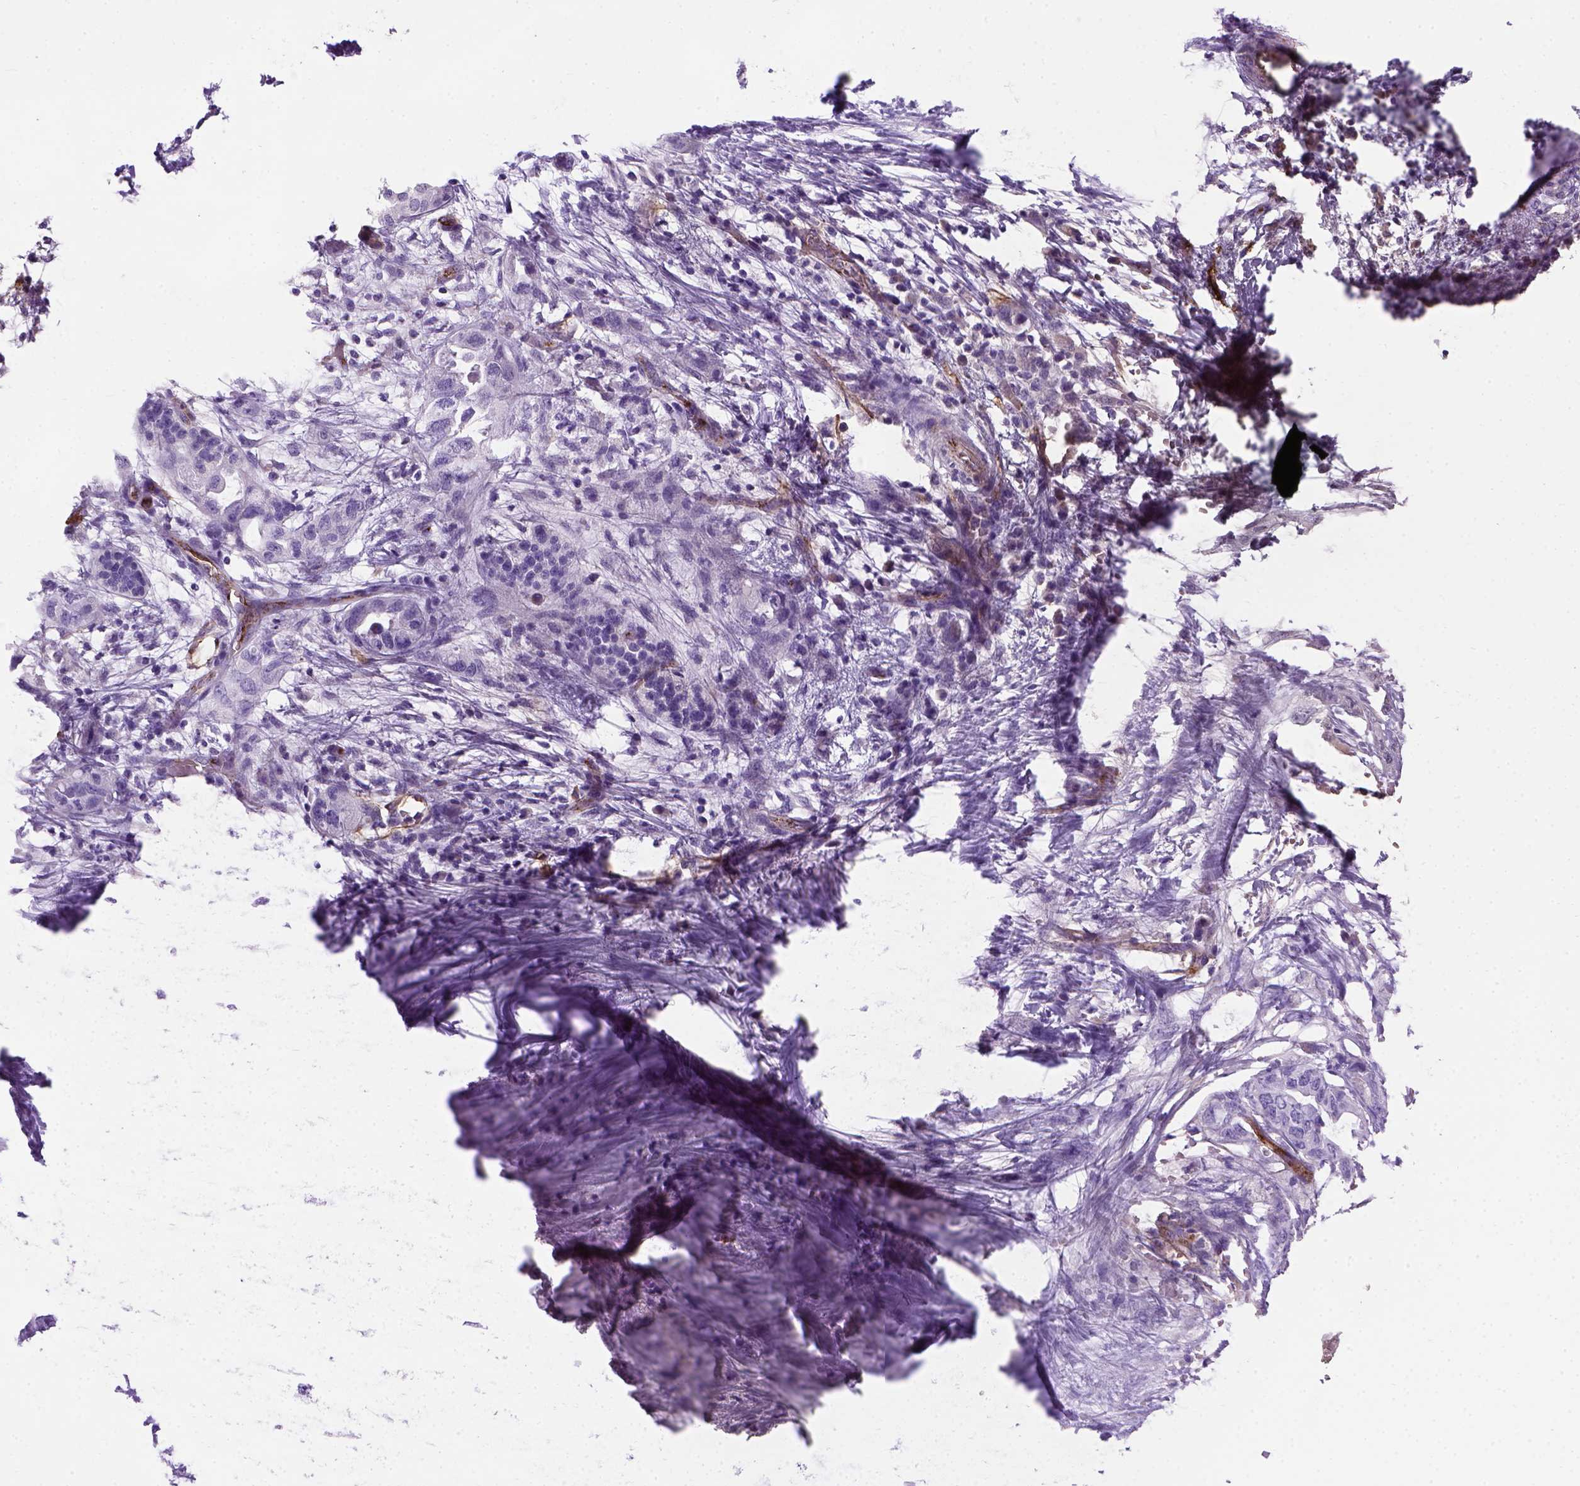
{"staining": {"intensity": "negative", "quantity": "none", "location": "none"}, "tissue": "pancreatic cancer", "cell_type": "Tumor cells", "image_type": "cancer", "snomed": [{"axis": "morphology", "description": "Adenocarcinoma, NOS"}, {"axis": "topography", "description": "Pancreas"}], "caption": "This image is of pancreatic cancer stained with immunohistochemistry to label a protein in brown with the nuclei are counter-stained blue. There is no staining in tumor cells. (IHC, brightfield microscopy, high magnification).", "gene": "VWF", "patient": {"sex": "female", "age": 72}}